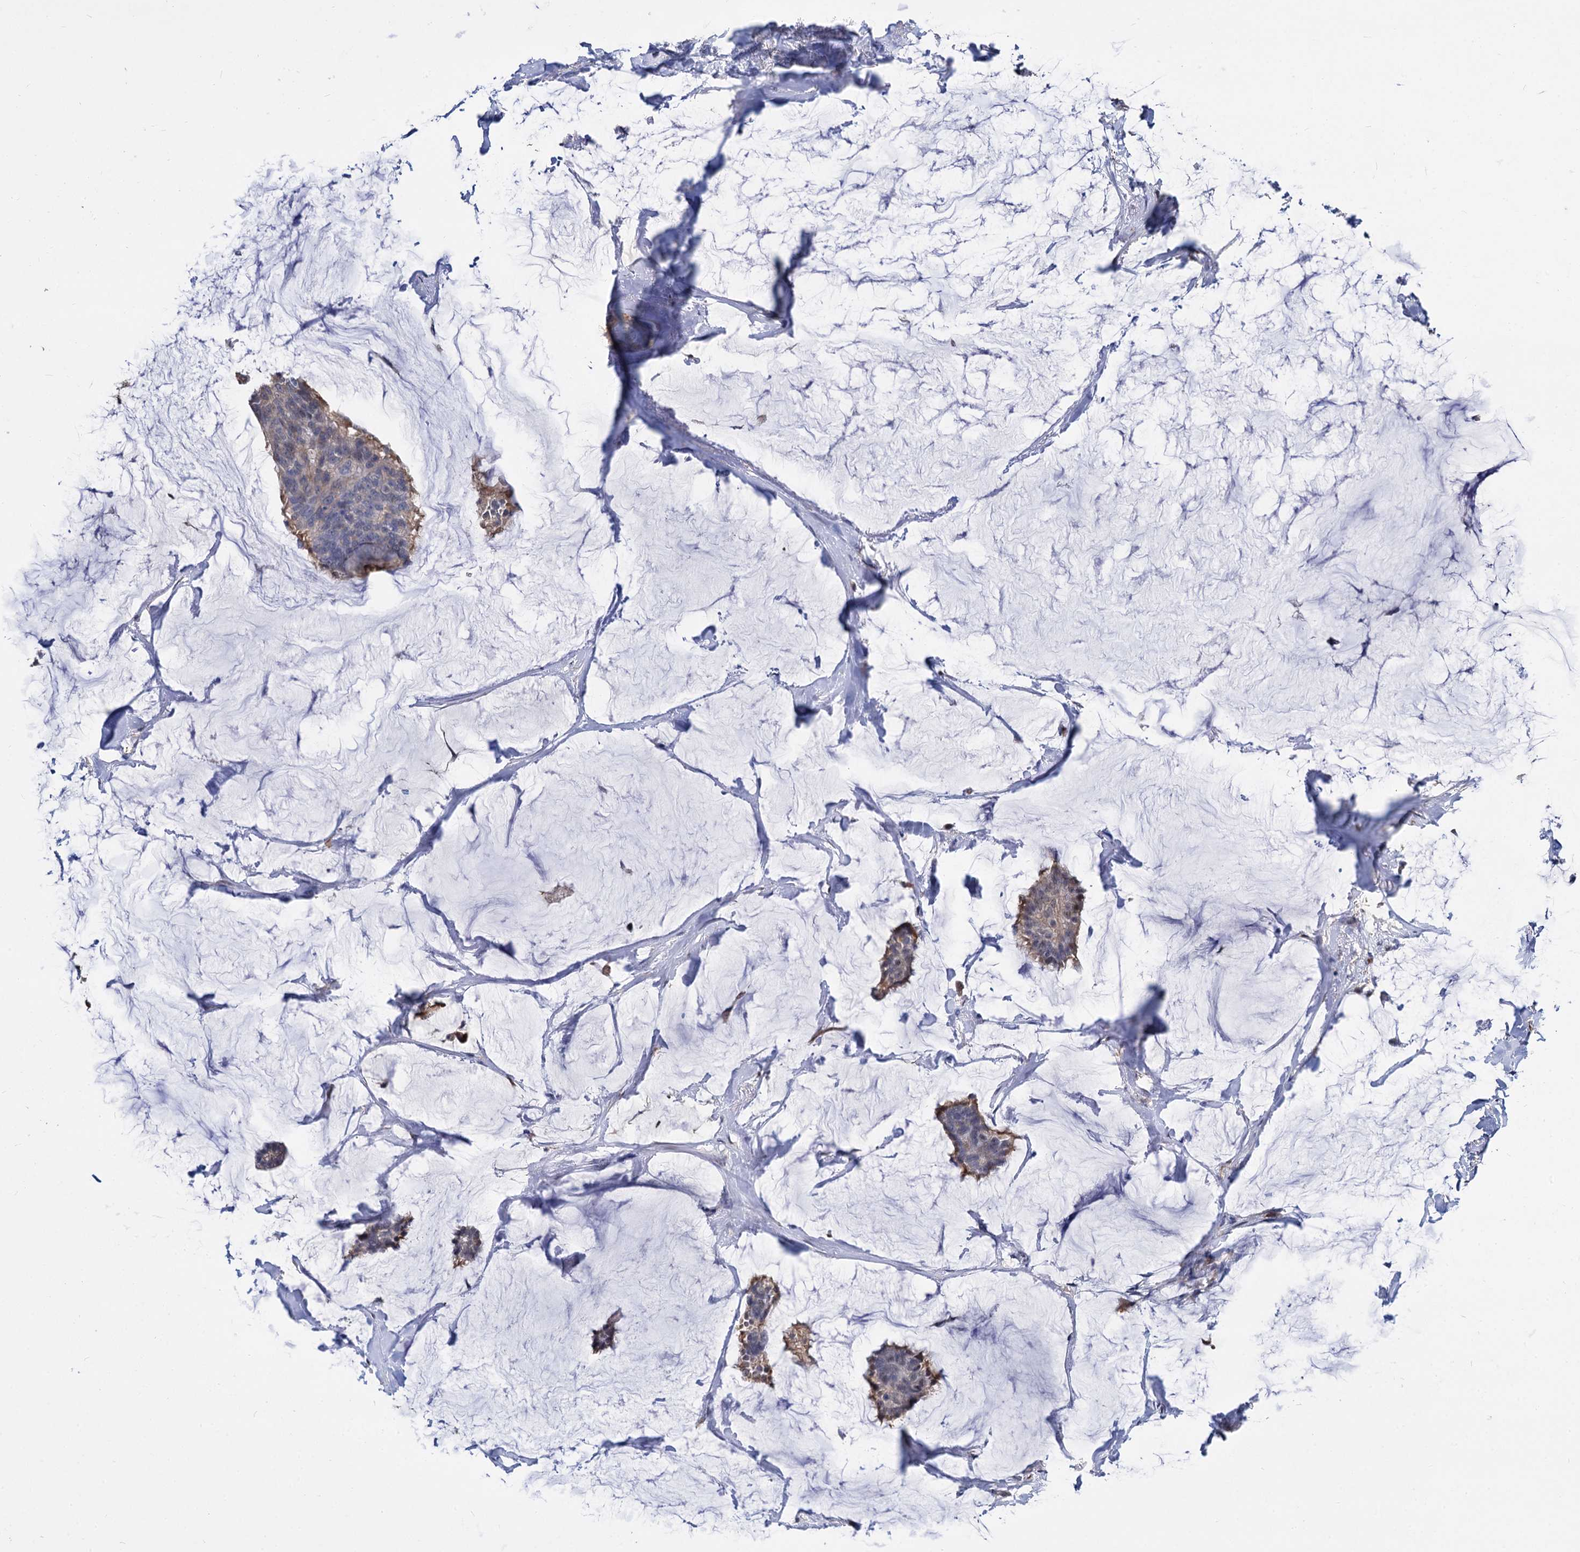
{"staining": {"intensity": "weak", "quantity": "<25%", "location": "nuclear"}, "tissue": "breast cancer", "cell_type": "Tumor cells", "image_type": "cancer", "snomed": [{"axis": "morphology", "description": "Duct carcinoma"}, {"axis": "topography", "description": "Breast"}], "caption": "A micrograph of human breast intraductal carcinoma is negative for staining in tumor cells.", "gene": "PSMD4", "patient": {"sex": "female", "age": 93}}